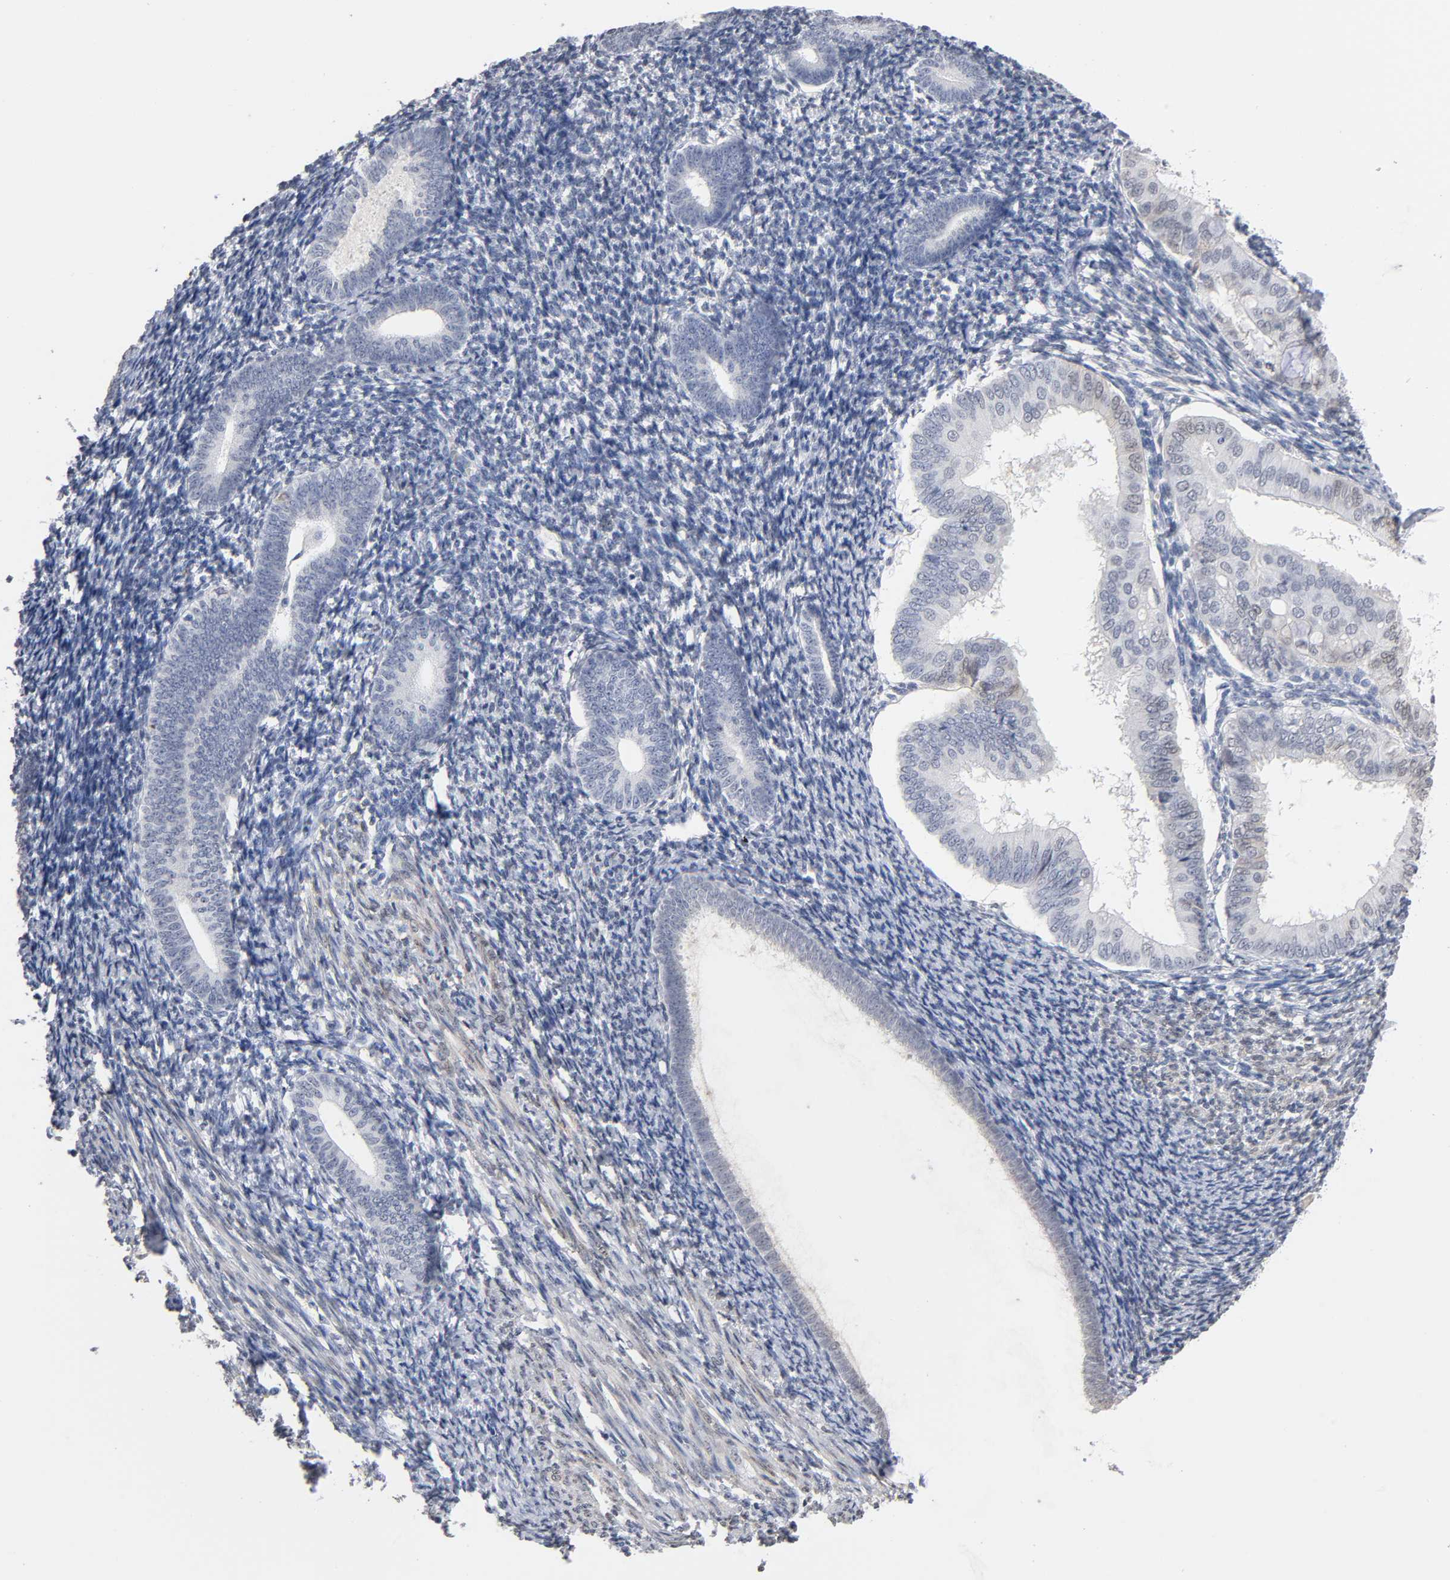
{"staining": {"intensity": "weak", "quantity": "<25%", "location": "cytoplasmic/membranous,nuclear"}, "tissue": "endometrium", "cell_type": "Cells in endometrial stroma", "image_type": "normal", "snomed": [{"axis": "morphology", "description": "Normal tissue, NOS"}, {"axis": "topography", "description": "Endometrium"}], "caption": "IHC image of normal endometrium: human endometrium stained with DAB shows no significant protein expression in cells in endometrial stroma. Nuclei are stained in blue.", "gene": "CRABP2", "patient": {"sex": "female", "age": 57}}